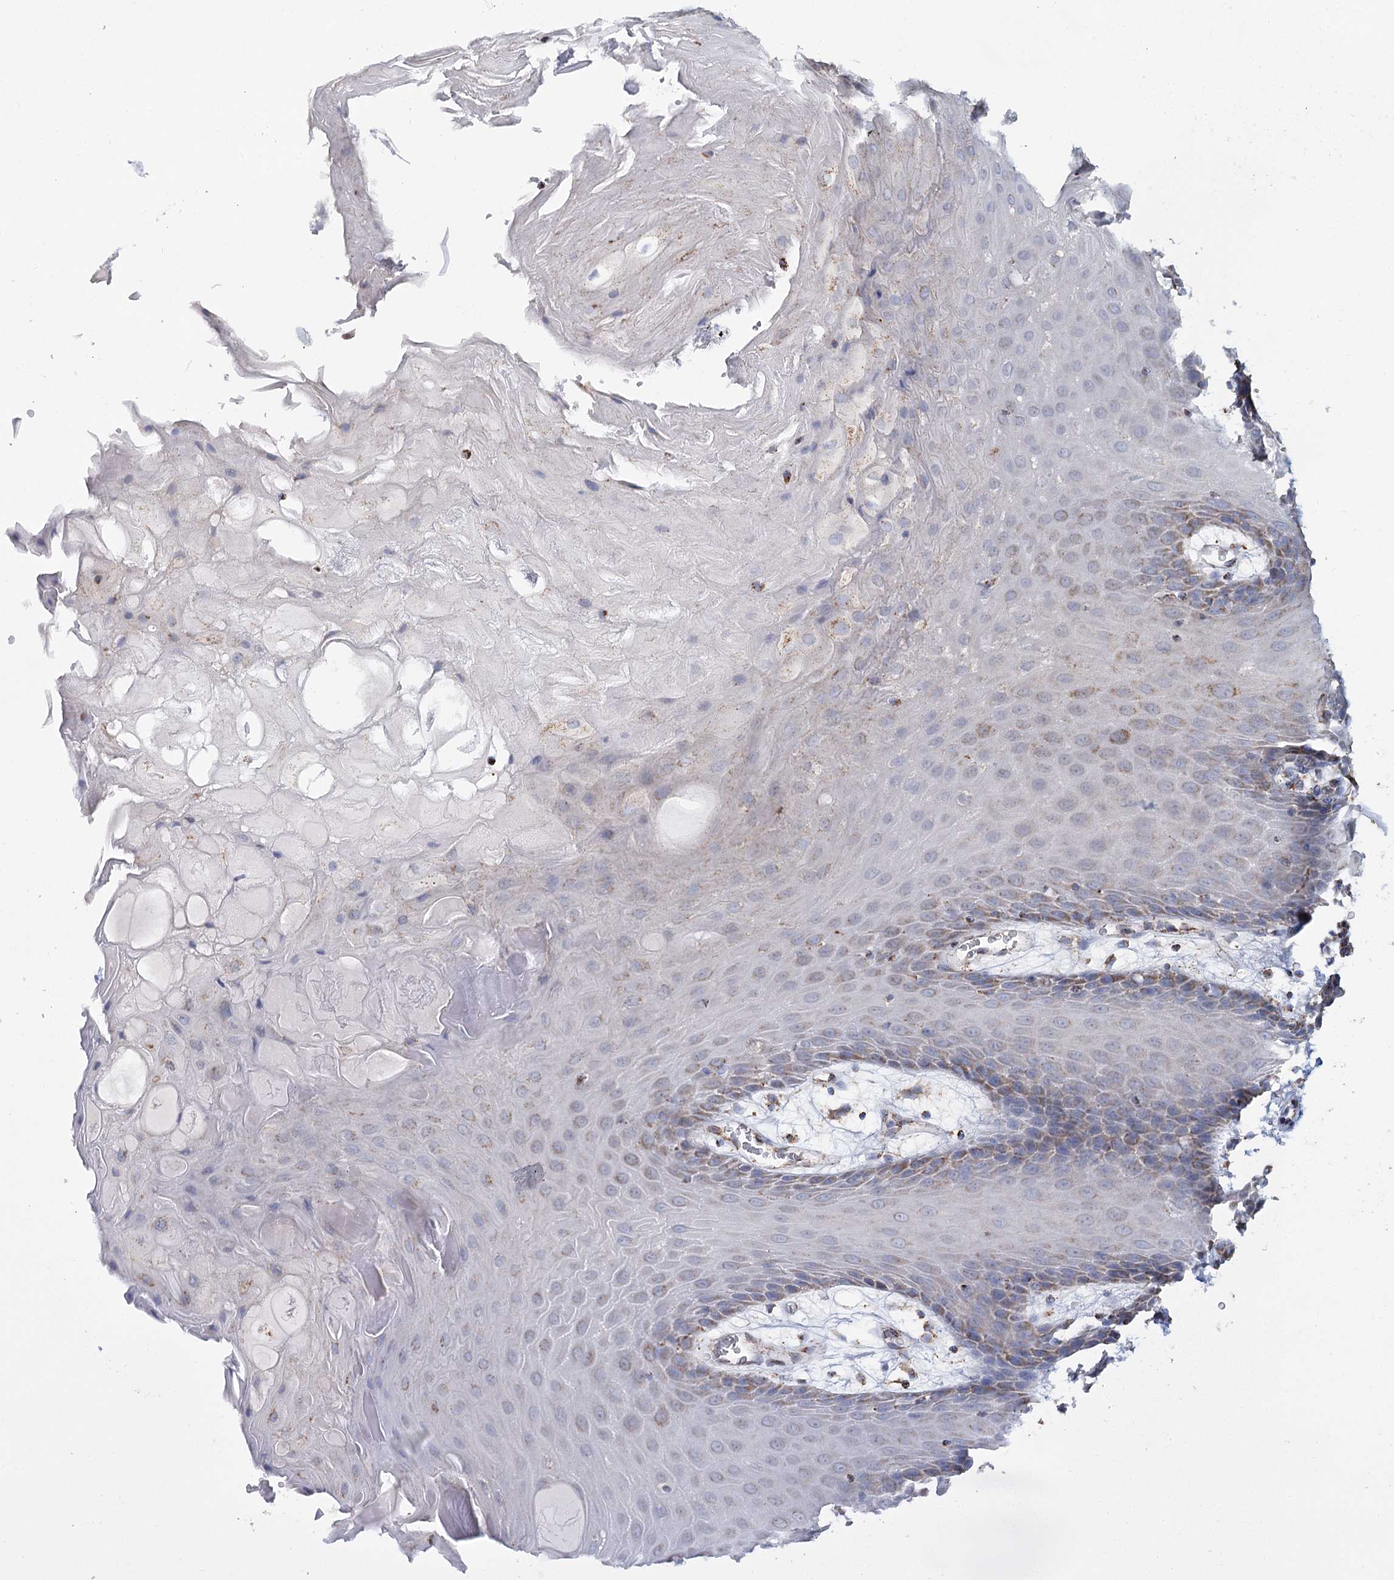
{"staining": {"intensity": "moderate", "quantity": "<25%", "location": "cytoplasmic/membranous"}, "tissue": "oral mucosa", "cell_type": "Squamous epithelial cells", "image_type": "normal", "snomed": [{"axis": "morphology", "description": "Normal tissue, NOS"}, {"axis": "topography", "description": "Skeletal muscle"}, {"axis": "topography", "description": "Oral tissue"}, {"axis": "topography", "description": "Salivary gland"}, {"axis": "topography", "description": "Peripheral nerve tissue"}], "caption": "A high-resolution micrograph shows immunohistochemistry (IHC) staining of benign oral mucosa, which shows moderate cytoplasmic/membranous expression in approximately <25% of squamous epithelial cells.", "gene": "MRPL44", "patient": {"sex": "male", "age": 54}}